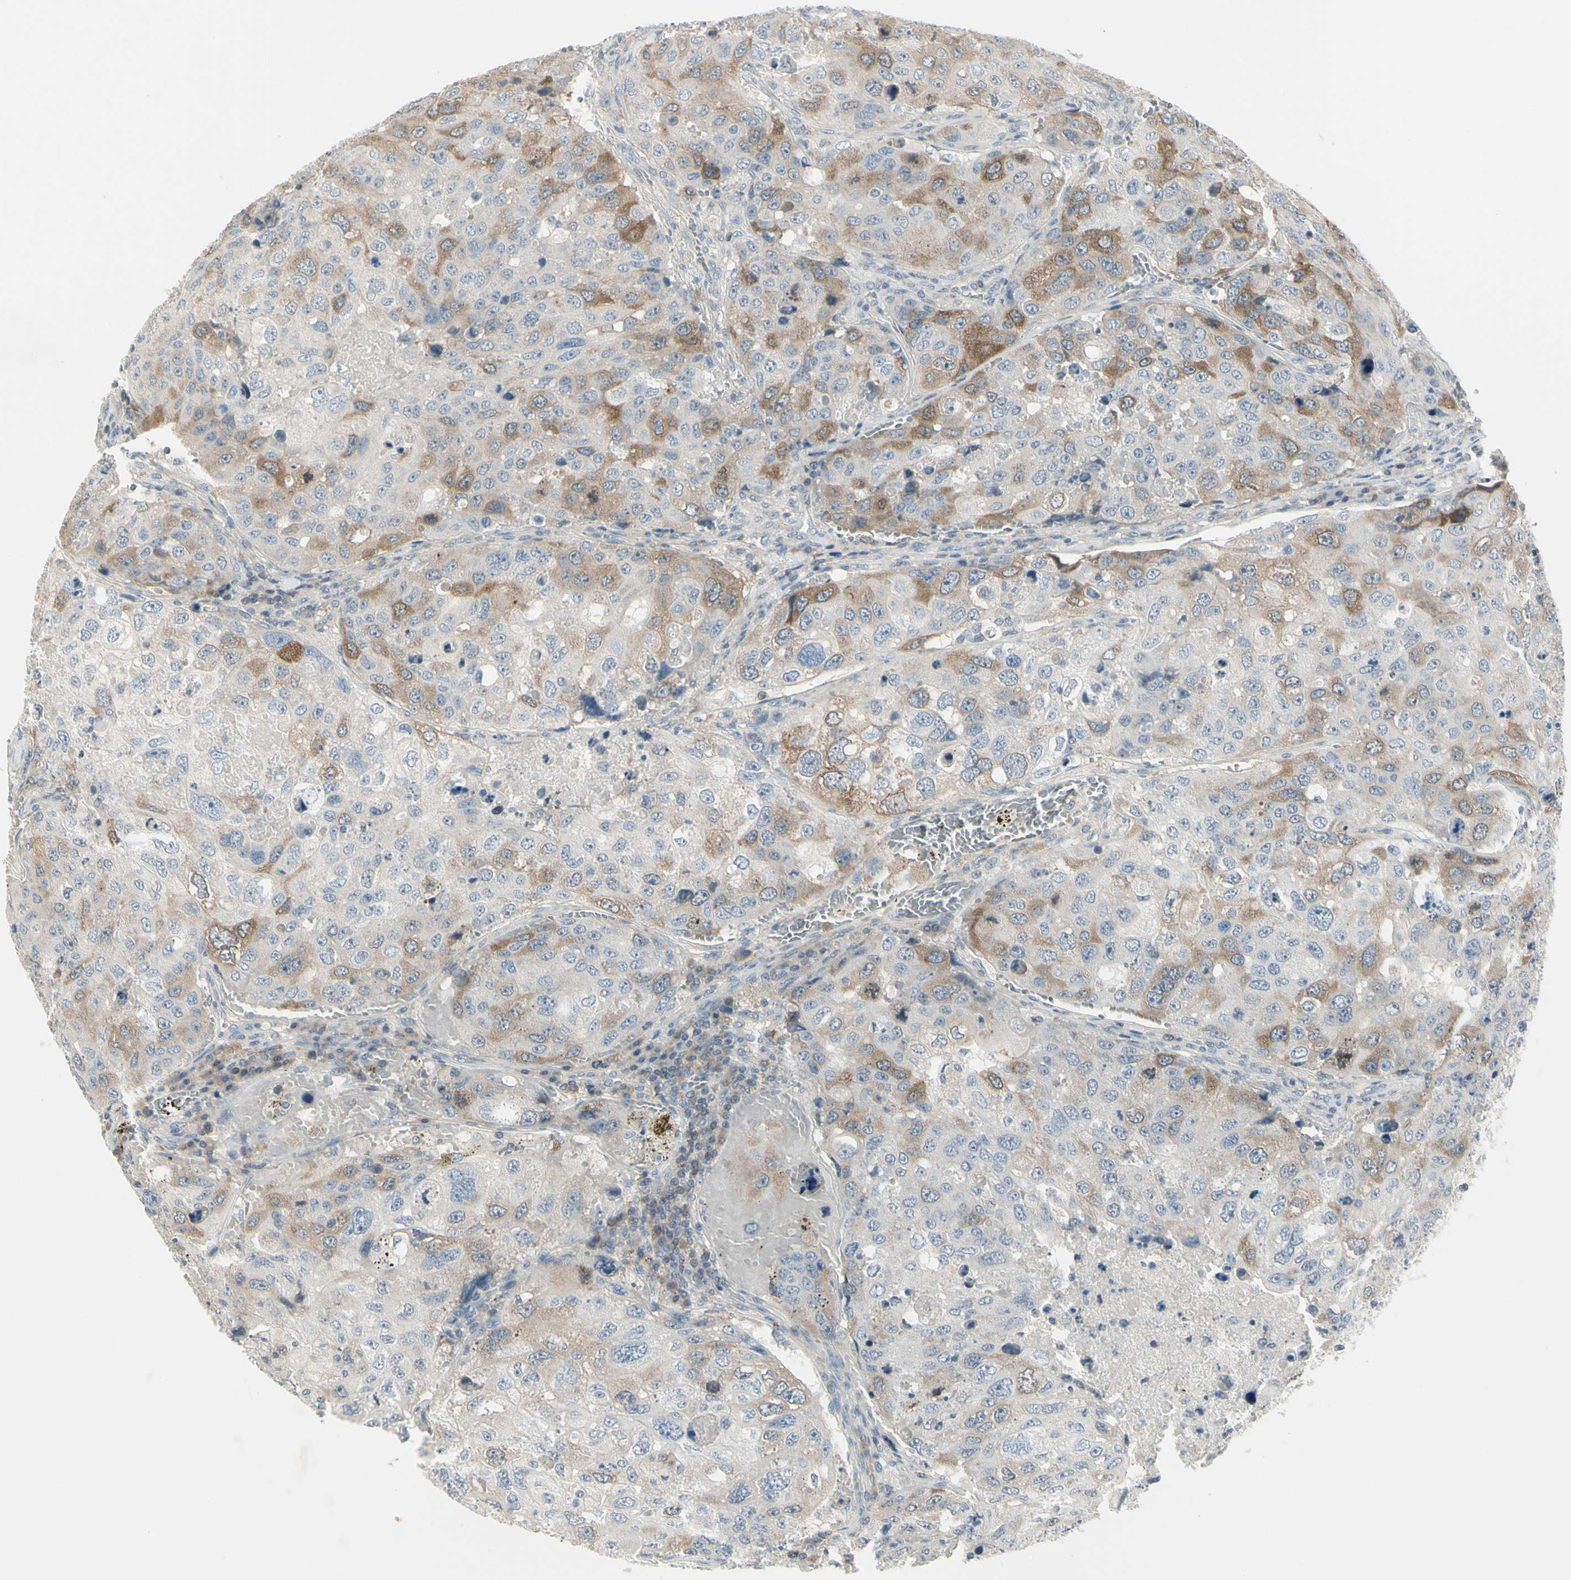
{"staining": {"intensity": "moderate", "quantity": "25%-75%", "location": "cytoplasmic/membranous"}, "tissue": "urothelial cancer", "cell_type": "Tumor cells", "image_type": "cancer", "snomed": [{"axis": "morphology", "description": "Urothelial carcinoma, High grade"}, {"axis": "topography", "description": "Lymph node"}, {"axis": "topography", "description": "Urinary bladder"}], "caption": "Immunohistochemistry staining of urothelial cancer, which displays medium levels of moderate cytoplasmic/membranous expression in approximately 25%-75% of tumor cells indicating moderate cytoplasmic/membranous protein staining. The staining was performed using DAB (3,3'-diaminobenzidine) (brown) for protein detection and nuclei were counterstained in hematoxylin (blue).", "gene": "CCNB2", "patient": {"sex": "male", "age": 51}}